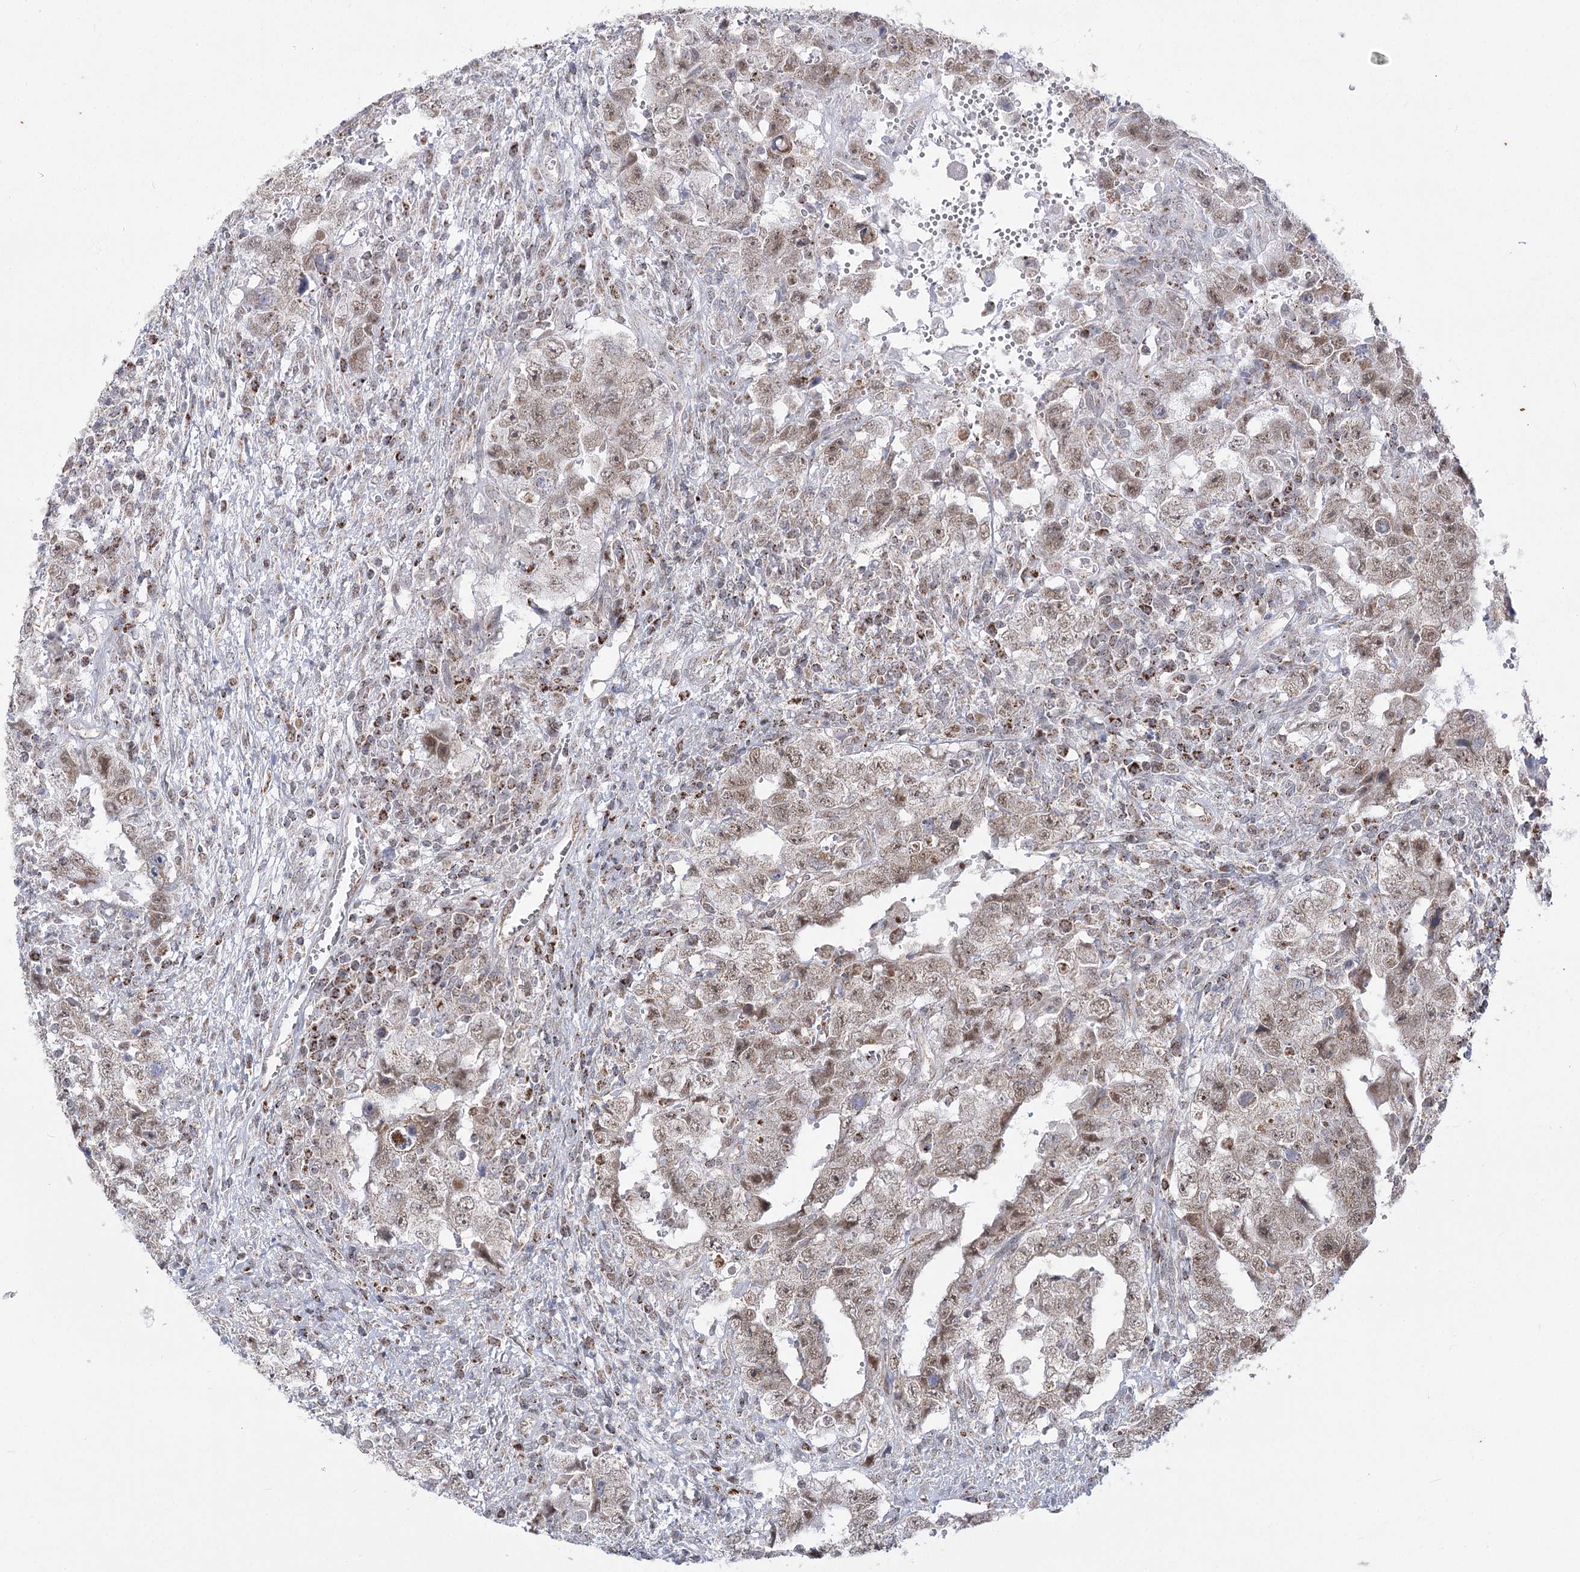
{"staining": {"intensity": "moderate", "quantity": ">75%", "location": "nuclear"}, "tissue": "testis cancer", "cell_type": "Tumor cells", "image_type": "cancer", "snomed": [{"axis": "morphology", "description": "Carcinoma, Embryonal, NOS"}, {"axis": "topography", "description": "Testis"}], "caption": "Protein staining by immunohistochemistry shows moderate nuclear staining in approximately >75% of tumor cells in testis embryonal carcinoma.", "gene": "SLC4A1AP", "patient": {"sex": "male", "age": 26}}